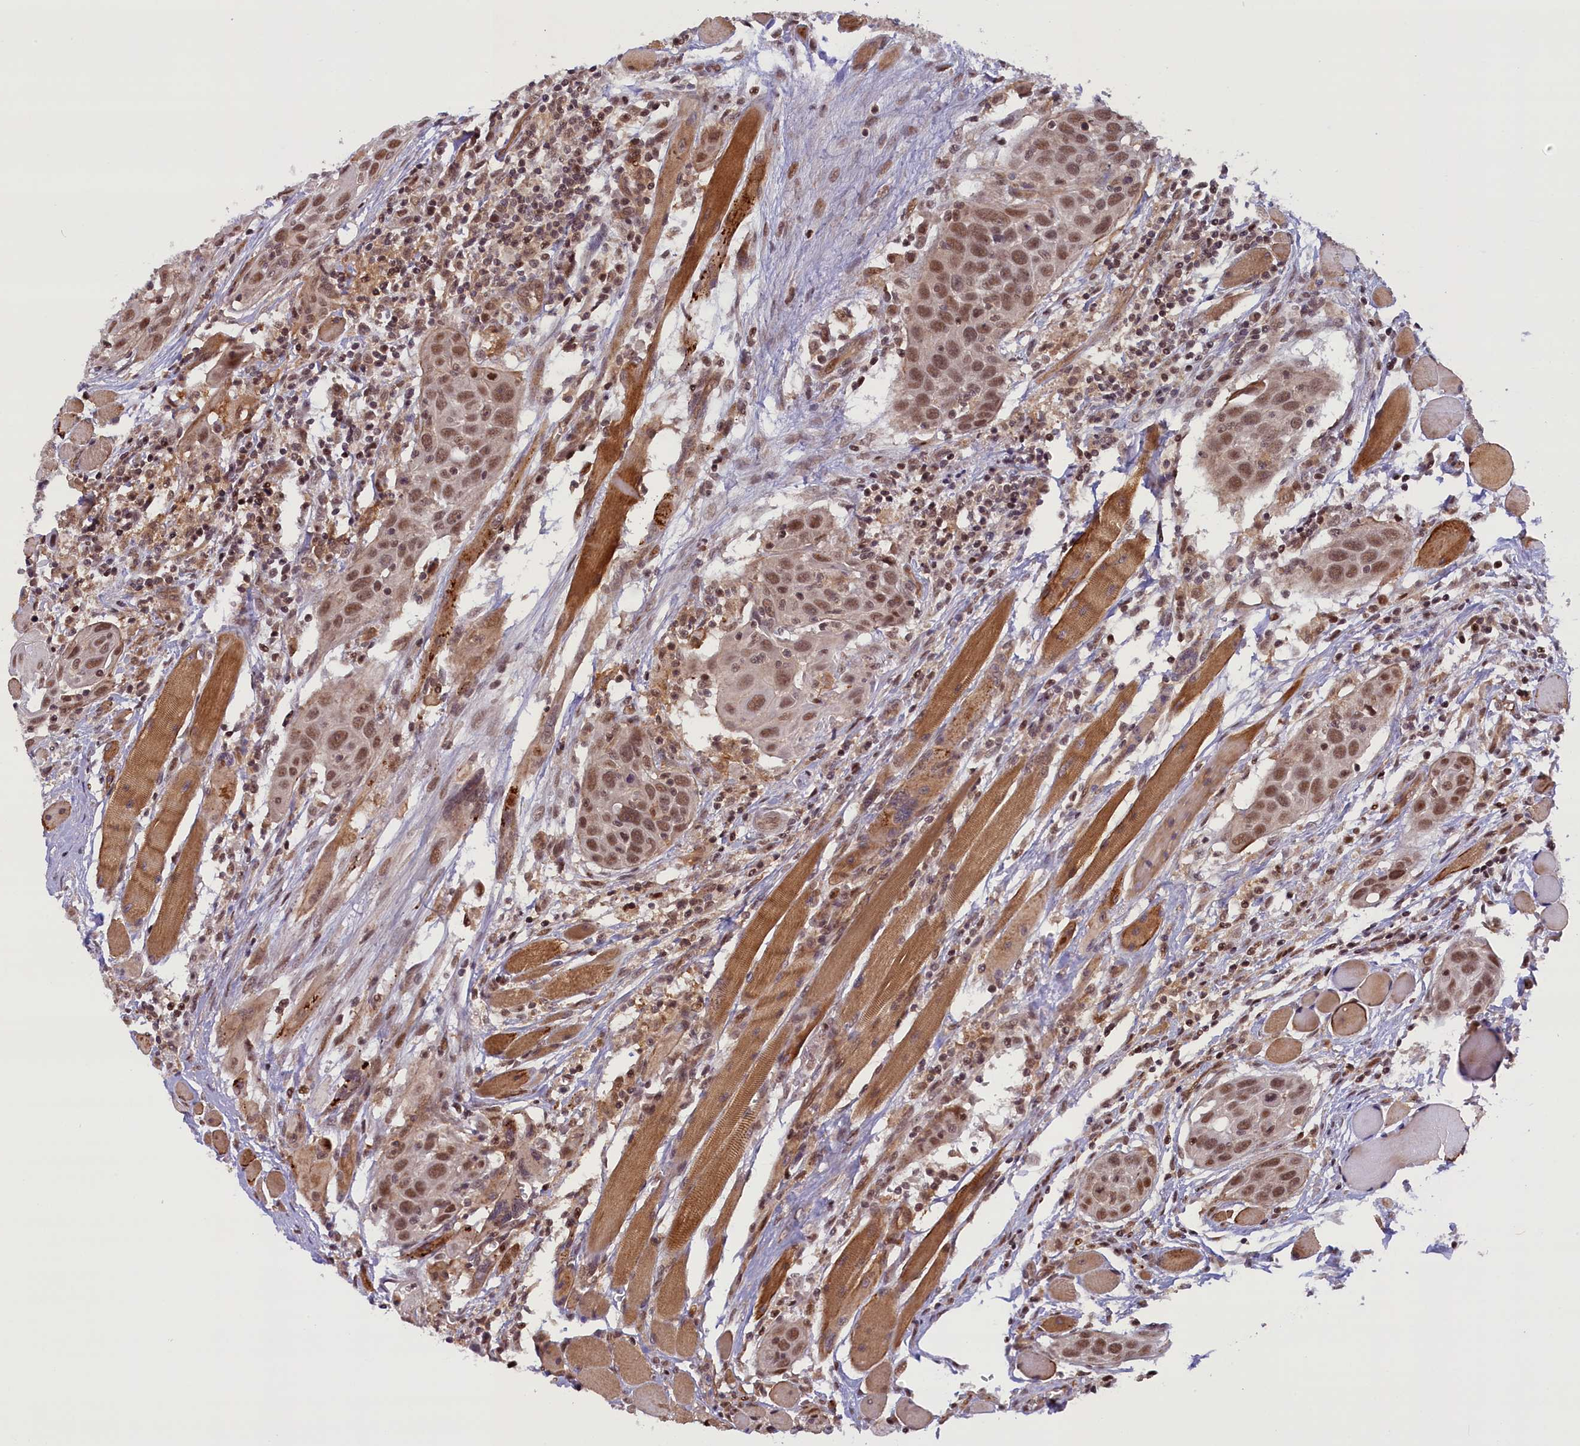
{"staining": {"intensity": "moderate", "quantity": ">75%", "location": "nuclear"}, "tissue": "head and neck cancer", "cell_type": "Tumor cells", "image_type": "cancer", "snomed": [{"axis": "morphology", "description": "Squamous cell carcinoma, NOS"}, {"axis": "topography", "description": "Oral tissue"}, {"axis": "topography", "description": "Head-Neck"}], "caption": "A medium amount of moderate nuclear positivity is seen in about >75% of tumor cells in head and neck cancer tissue. Nuclei are stained in blue.", "gene": "FCHO1", "patient": {"sex": "female", "age": 50}}